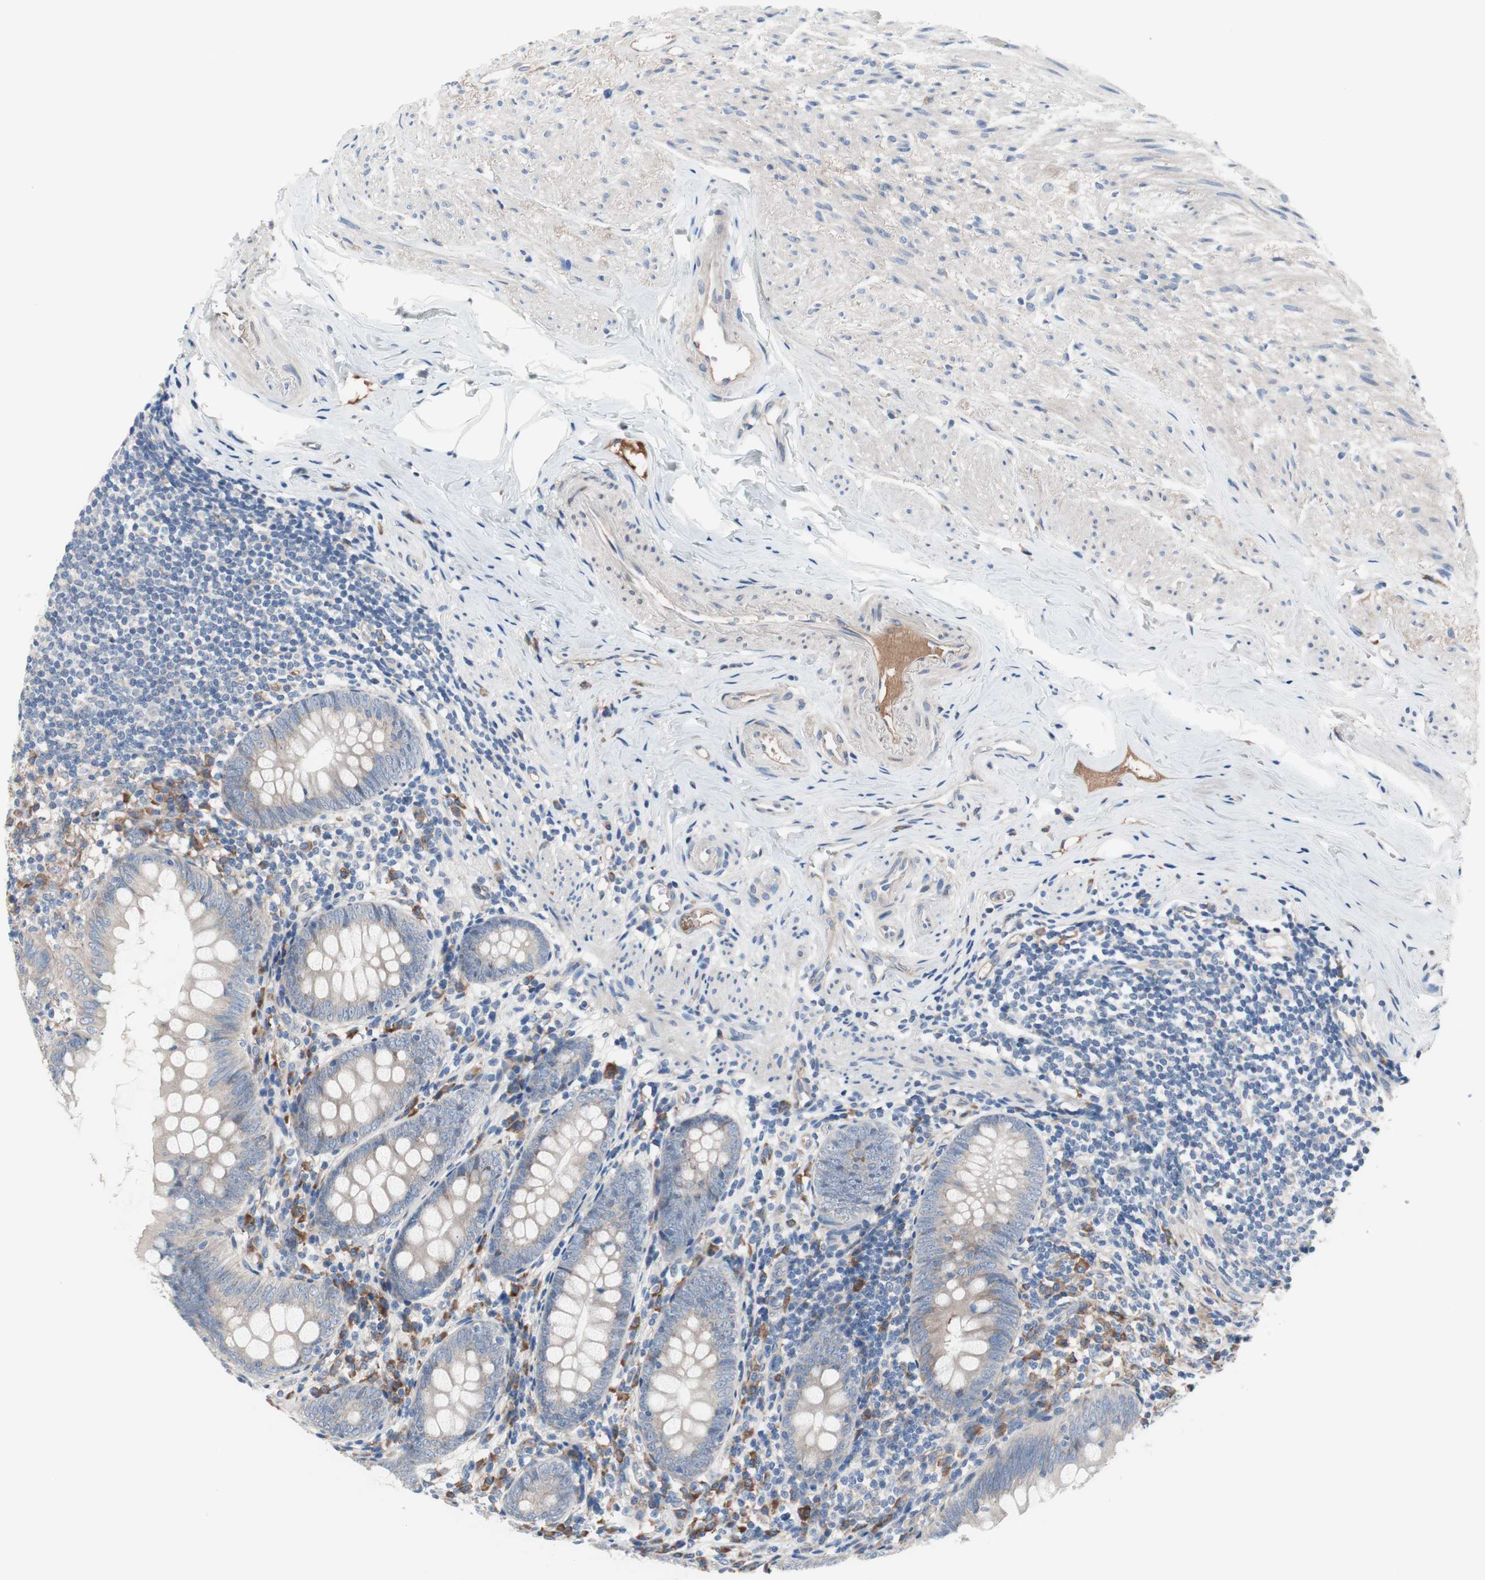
{"staining": {"intensity": "weak", "quantity": ">75%", "location": "cytoplasmic/membranous"}, "tissue": "appendix", "cell_type": "Glandular cells", "image_type": "normal", "snomed": [{"axis": "morphology", "description": "Normal tissue, NOS"}, {"axis": "topography", "description": "Appendix"}], "caption": "A brown stain shows weak cytoplasmic/membranous expression of a protein in glandular cells of normal appendix.", "gene": "KANSL1", "patient": {"sex": "female", "age": 77}}